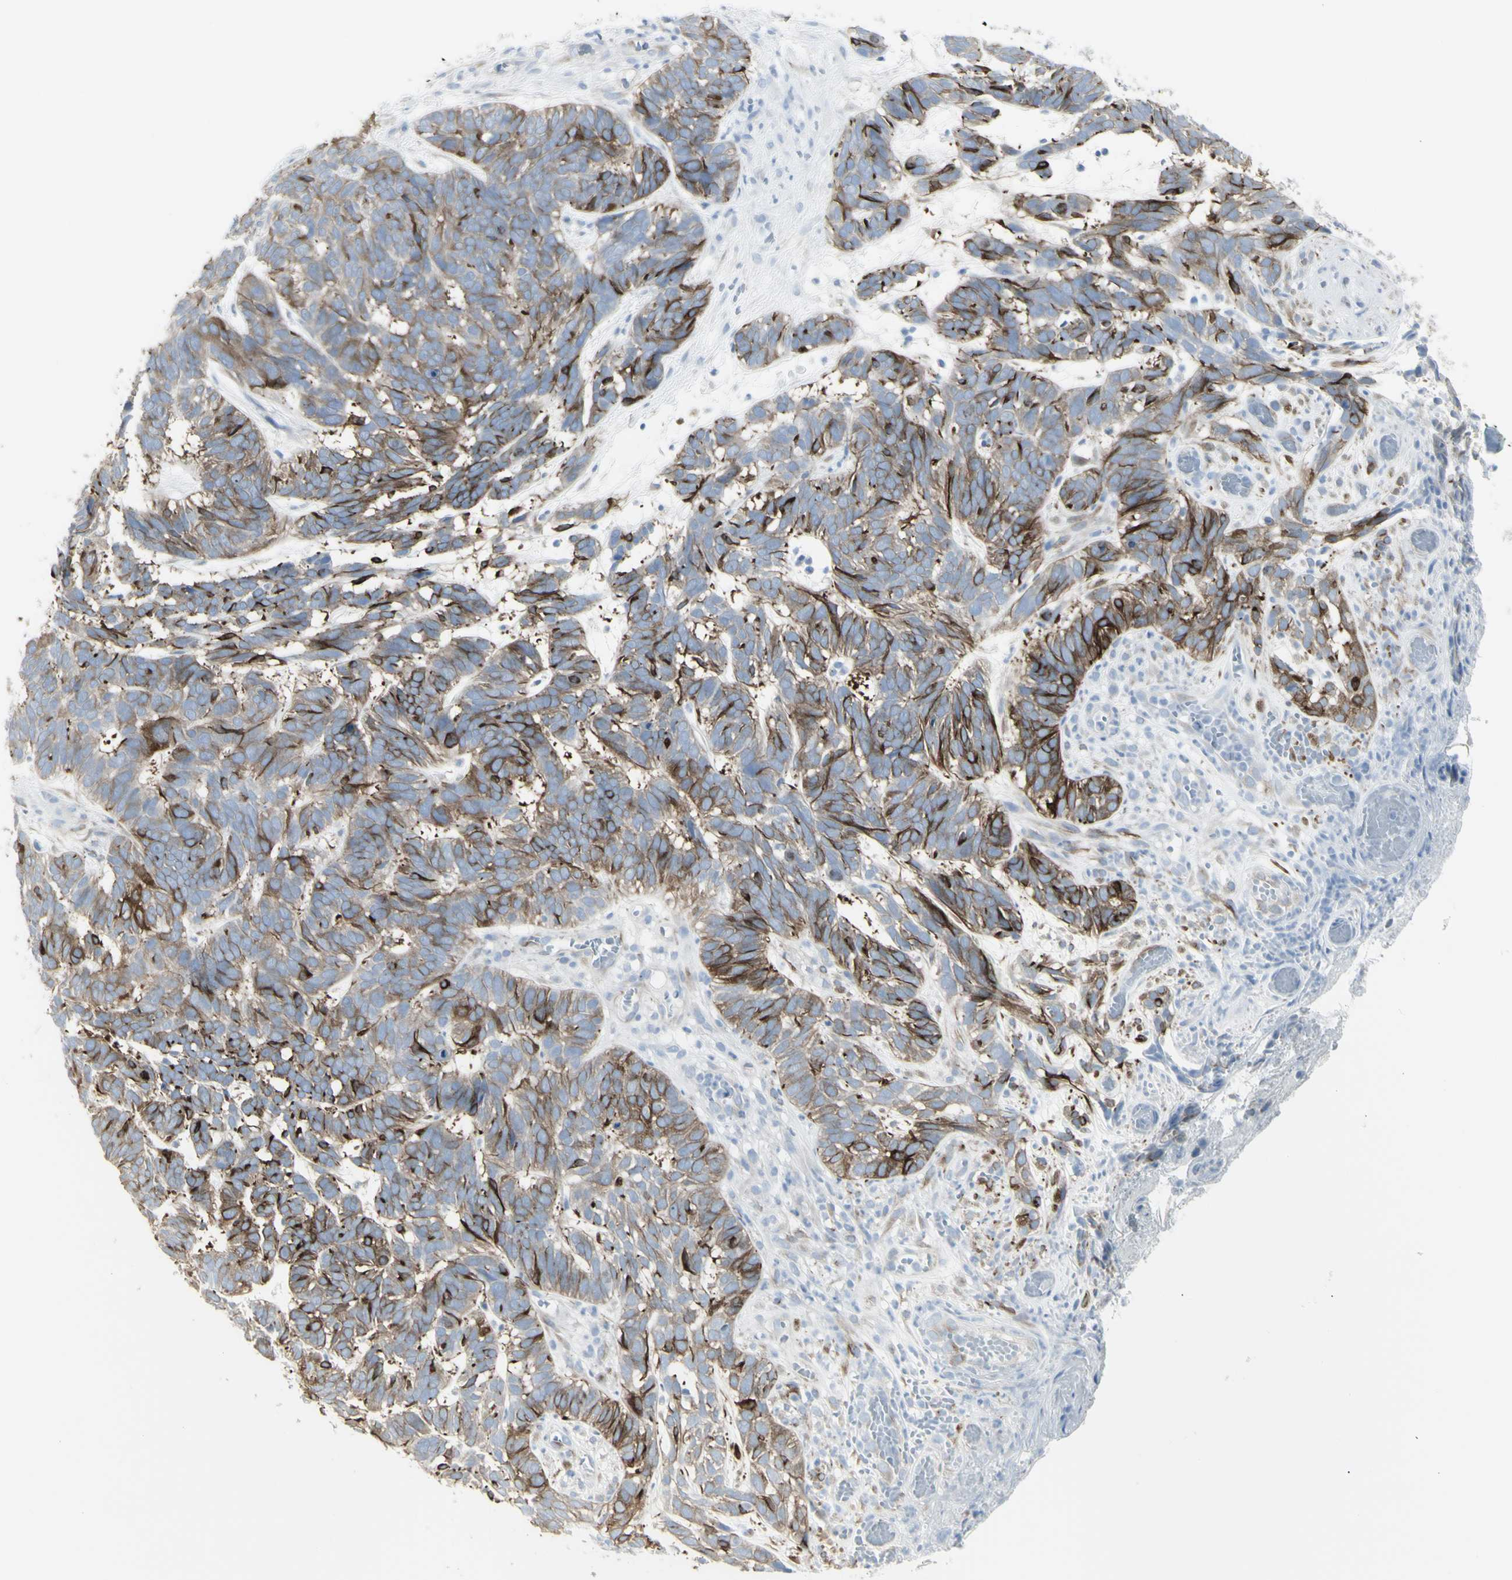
{"staining": {"intensity": "moderate", "quantity": "25%-75%", "location": "cytoplasmic/membranous"}, "tissue": "skin cancer", "cell_type": "Tumor cells", "image_type": "cancer", "snomed": [{"axis": "morphology", "description": "Basal cell carcinoma"}, {"axis": "topography", "description": "Skin"}], "caption": "The immunohistochemical stain highlights moderate cytoplasmic/membranous positivity in tumor cells of skin cancer tissue.", "gene": "ENSG00000198211", "patient": {"sex": "male", "age": 87}}